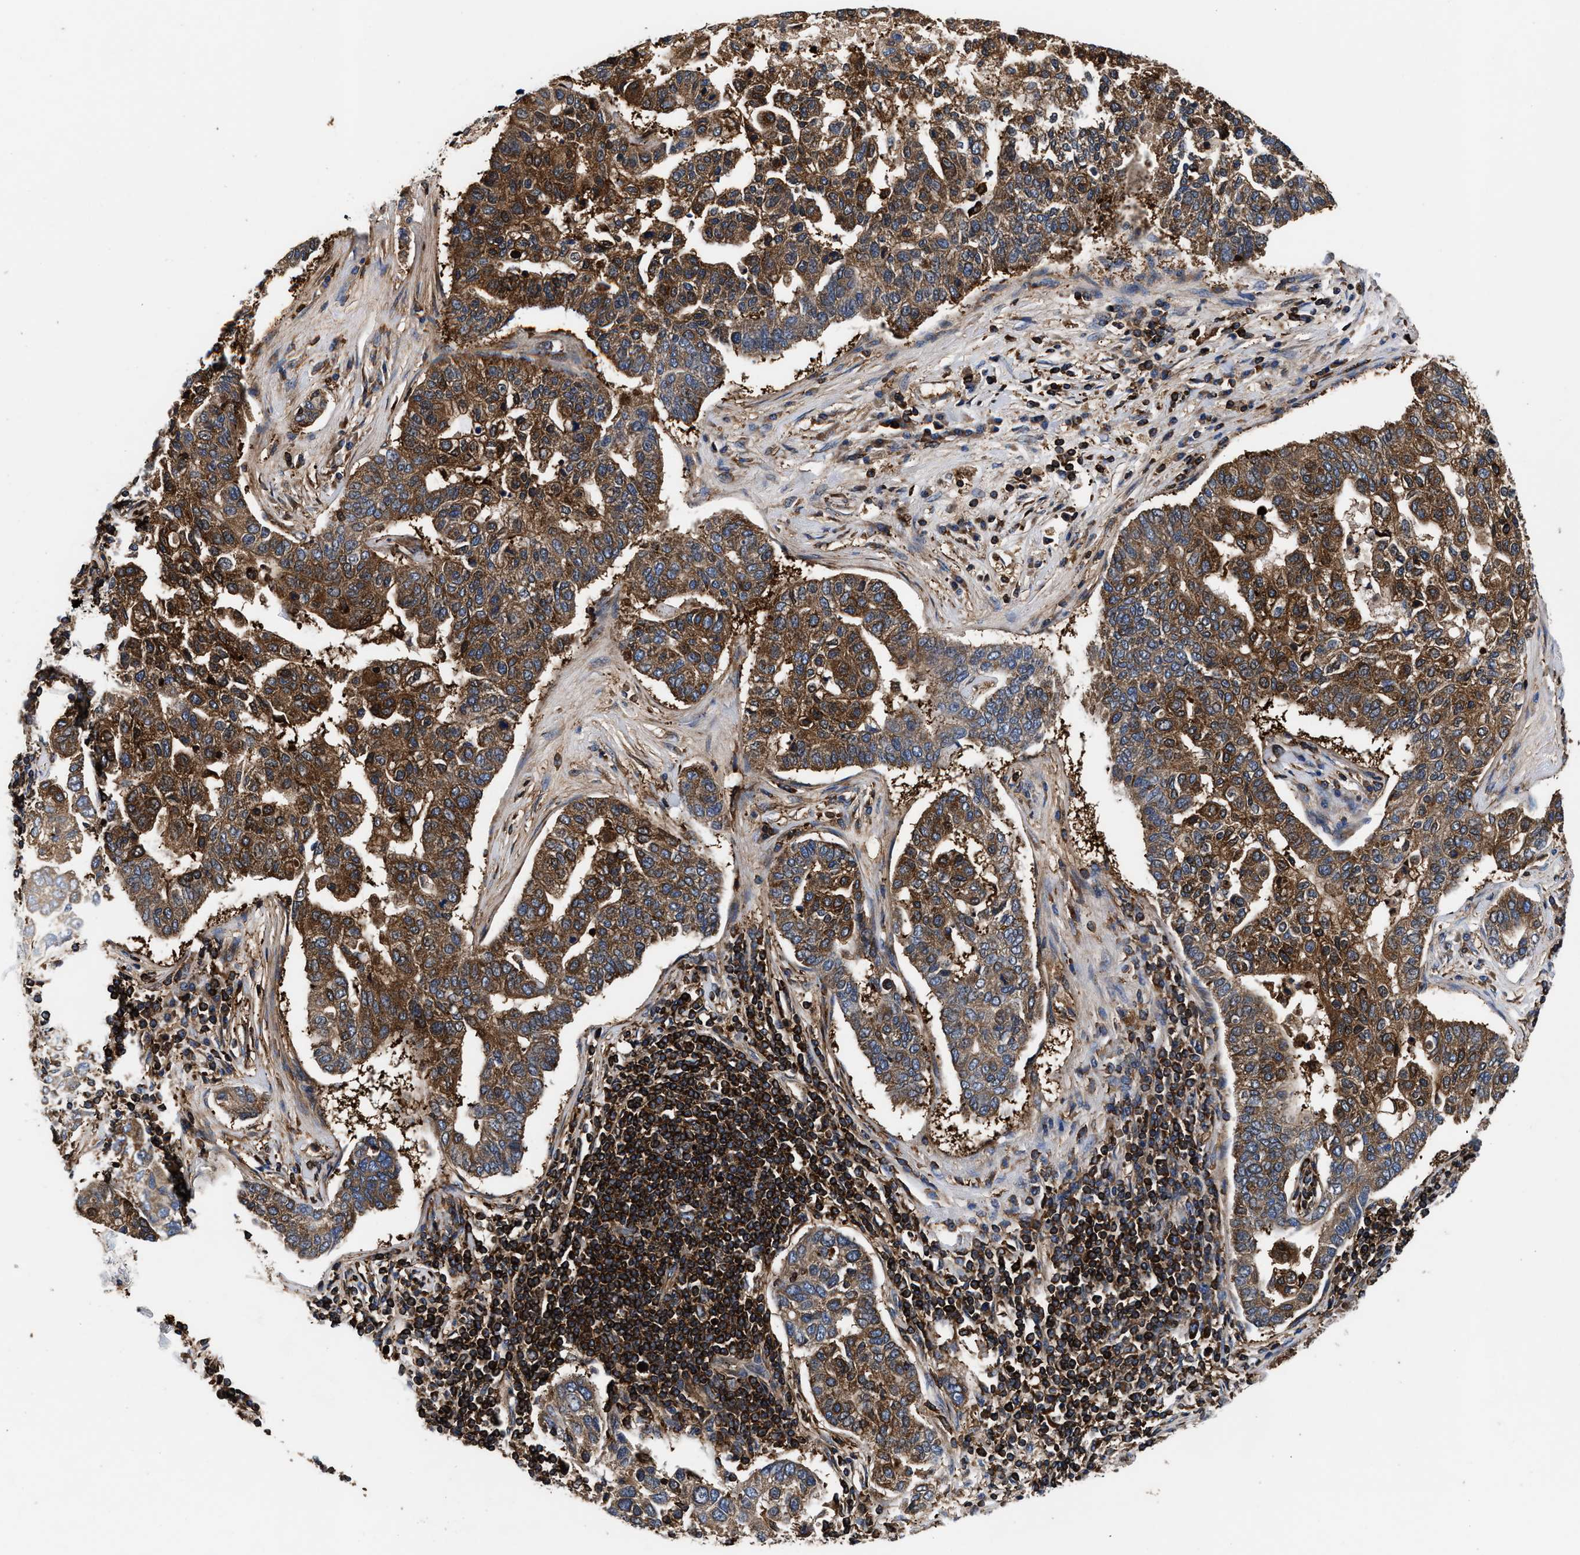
{"staining": {"intensity": "moderate", "quantity": ">75%", "location": "cytoplasmic/membranous"}, "tissue": "pancreatic cancer", "cell_type": "Tumor cells", "image_type": "cancer", "snomed": [{"axis": "morphology", "description": "Adenocarcinoma, NOS"}, {"axis": "topography", "description": "Pancreas"}], "caption": "Pancreatic cancer (adenocarcinoma) was stained to show a protein in brown. There is medium levels of moderate cytoplasmic/membranous positivity in about >75% of tumor cells. The protein is shown in brown color, while the nuclei are stained blue.", "gene": "KYAT1", "patient": {"sex": "female", "age": 61}}